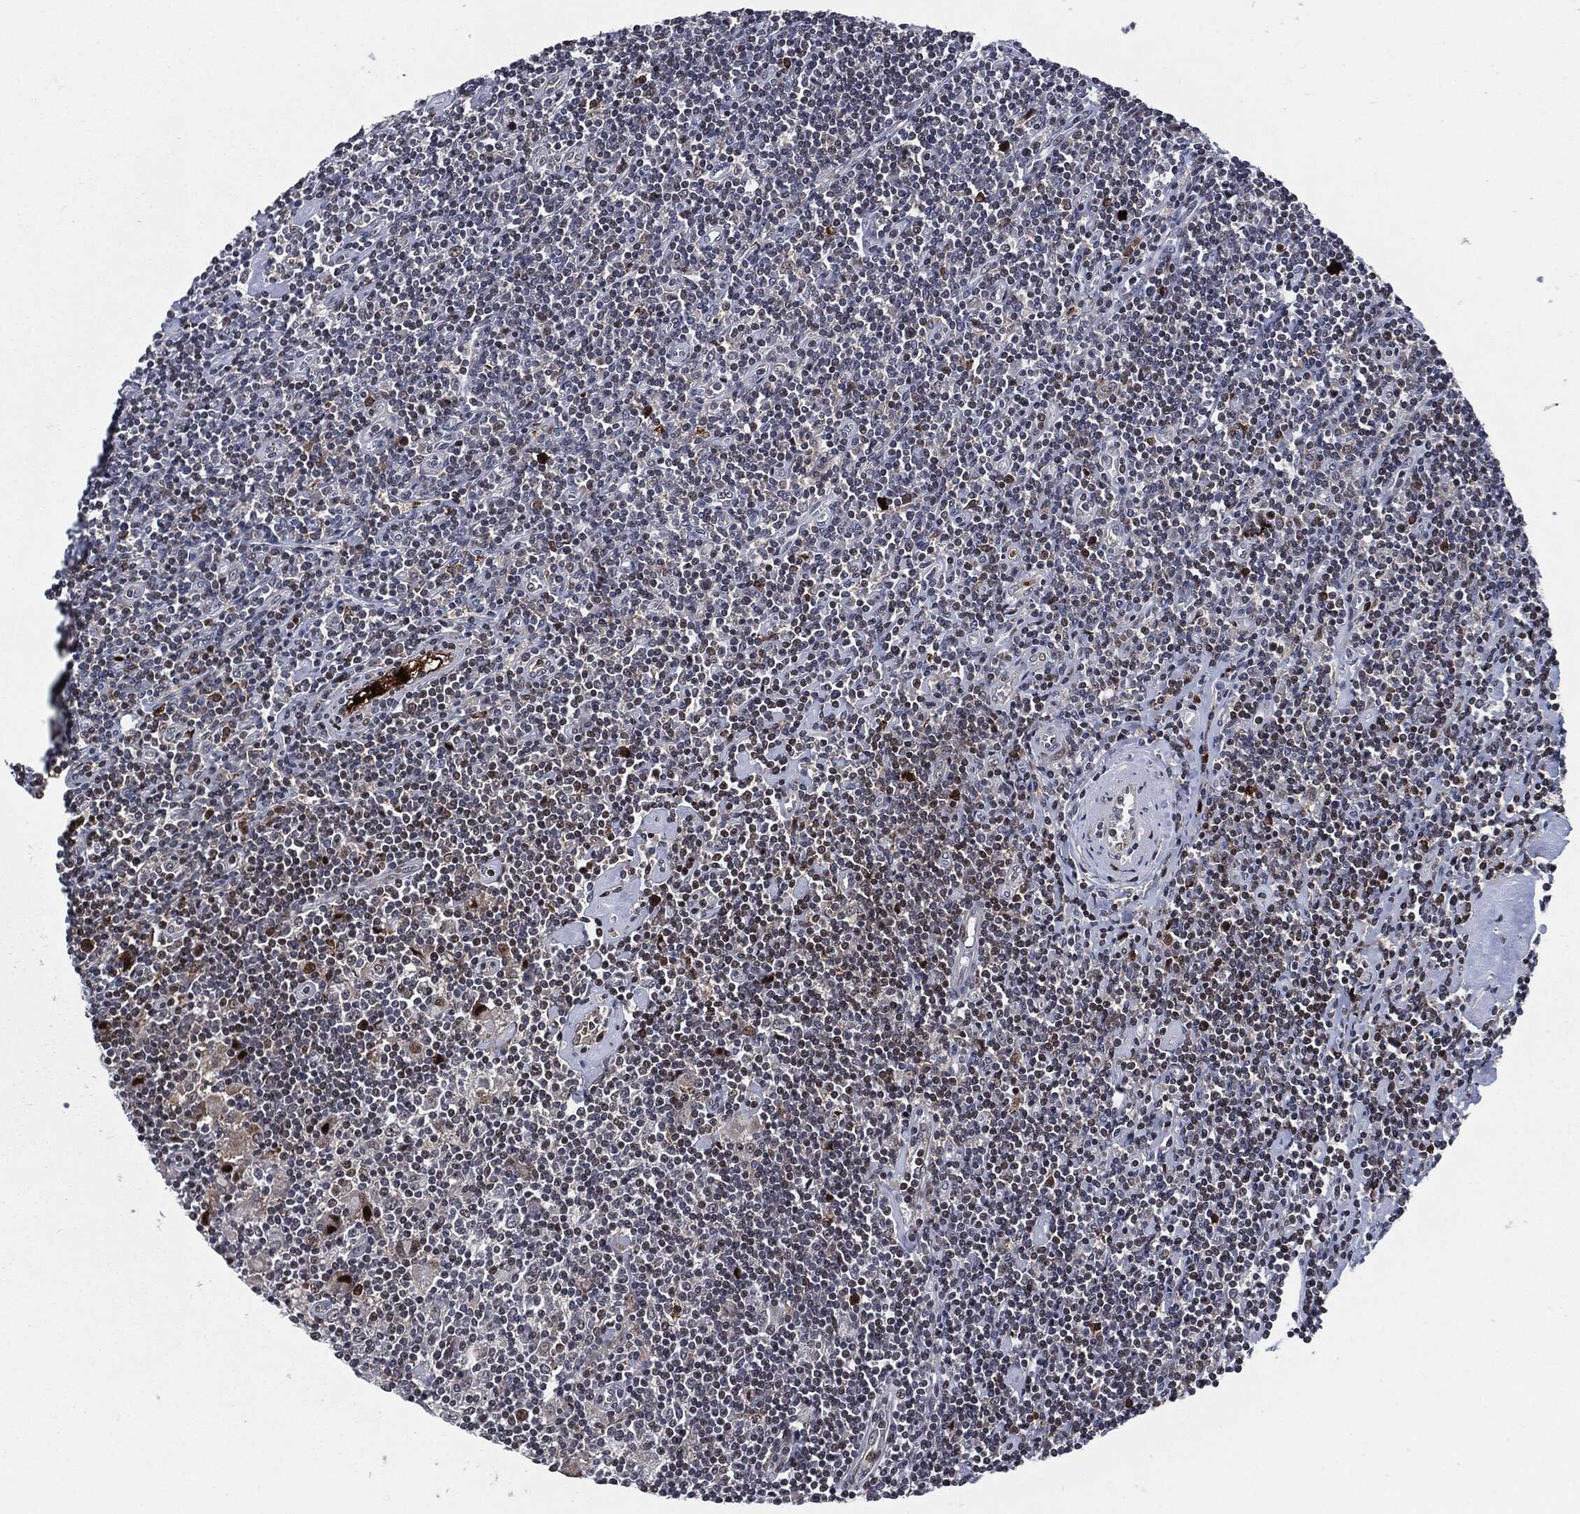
{"staining": {"intensity": "strong", "quantity": ">75%", "location": "nuclear"}, "tissue": "lymphoma", "cell_type": "Tumor cells", "image_type": "cancer", "snomed": [{"axis": "morphology", "description": "Hodgkin's disease, NOS"}, {"axis": "topography", "description": "Lymph node"}], "caption": "Brown immunohistochemical staining in human lymphoma shows strong nuclear expression in about >75% of tumor cells.", "gene": "AKT2", "patient": {"sex": "male", "age": 40}}